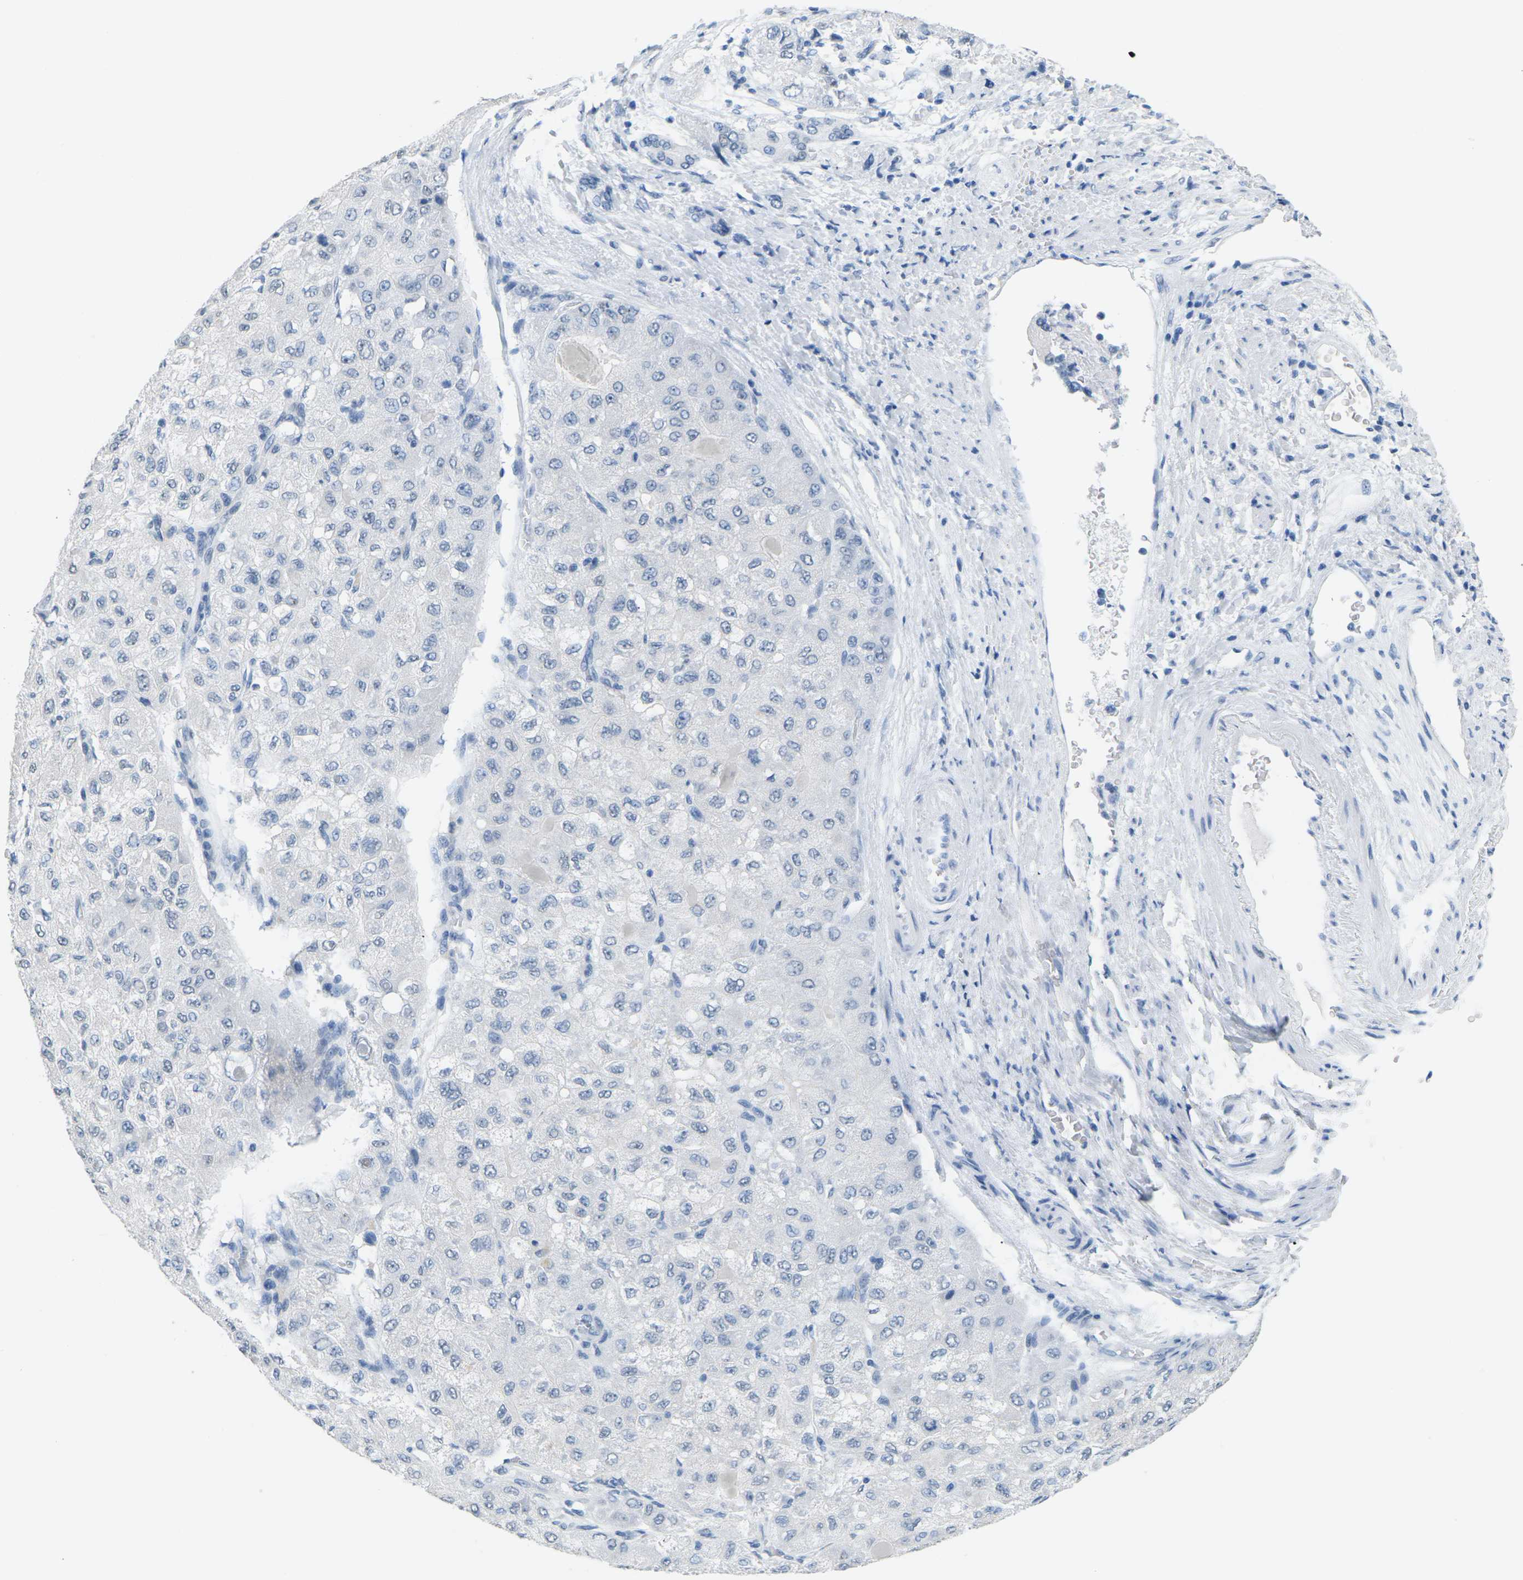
{"staining": {"intensity": "negative", "quantity": "none", "location": "none"}, "tissue": "liver cancer", "cell_type": "Tumor cells", "image_type": "cancer", "snomed": [{"axis": "morphology", "description": "Carcinoma, Hepatocellular, NOS"}, {"axis": "topography", "description": "Liver"}], "caption": "The micrograph demonstrates no staining of tumor cells in hepatocellular carcinoma (liver).", "gene": "CTAG1A", "patient": {"sex": "male", "age": 80}}